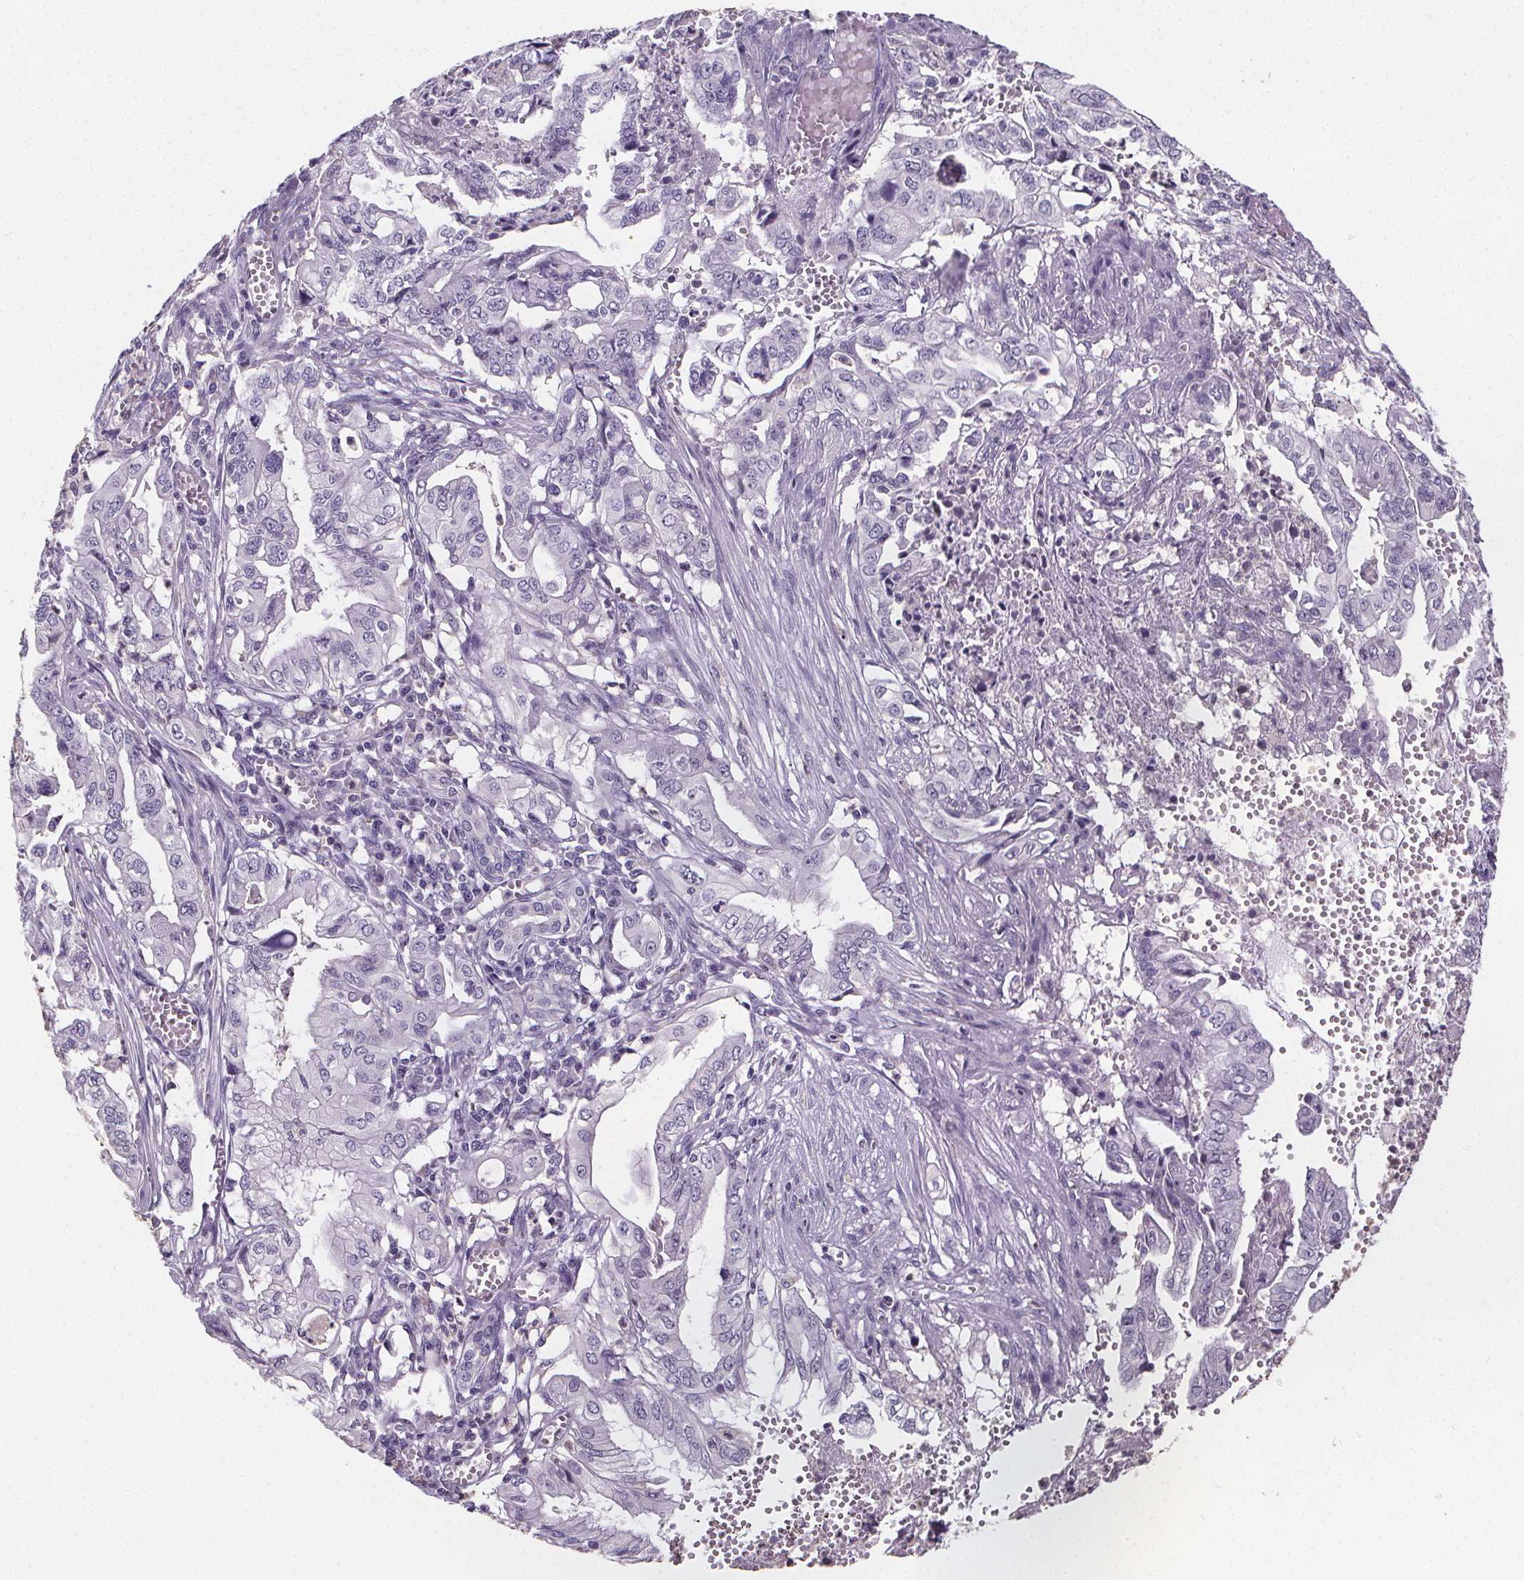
{"staining": {"intensity": "negative", "quantity": "none", "location": "none"}, "tissue": "pancreatic cancer", "cell_type": "Tumor cells", "image_type": "cancer", "snomed": [{"axis": "morphology", "description": "Adenocarcinoma, NOS"}, {"axis": "topography", "description": "Pancreas"}], "caption": "Micrograph shows no protein staining in tumor cells of pancreatic cancer tissue. Brightfield microscopy of IHC stained with DAB (3,3'-diaminobenzidine) (brown) and hematoxylin (blue), captured at high magnification.", "gene": "ATP6V1D", "patient": {"sex": "male", "age": 68}}